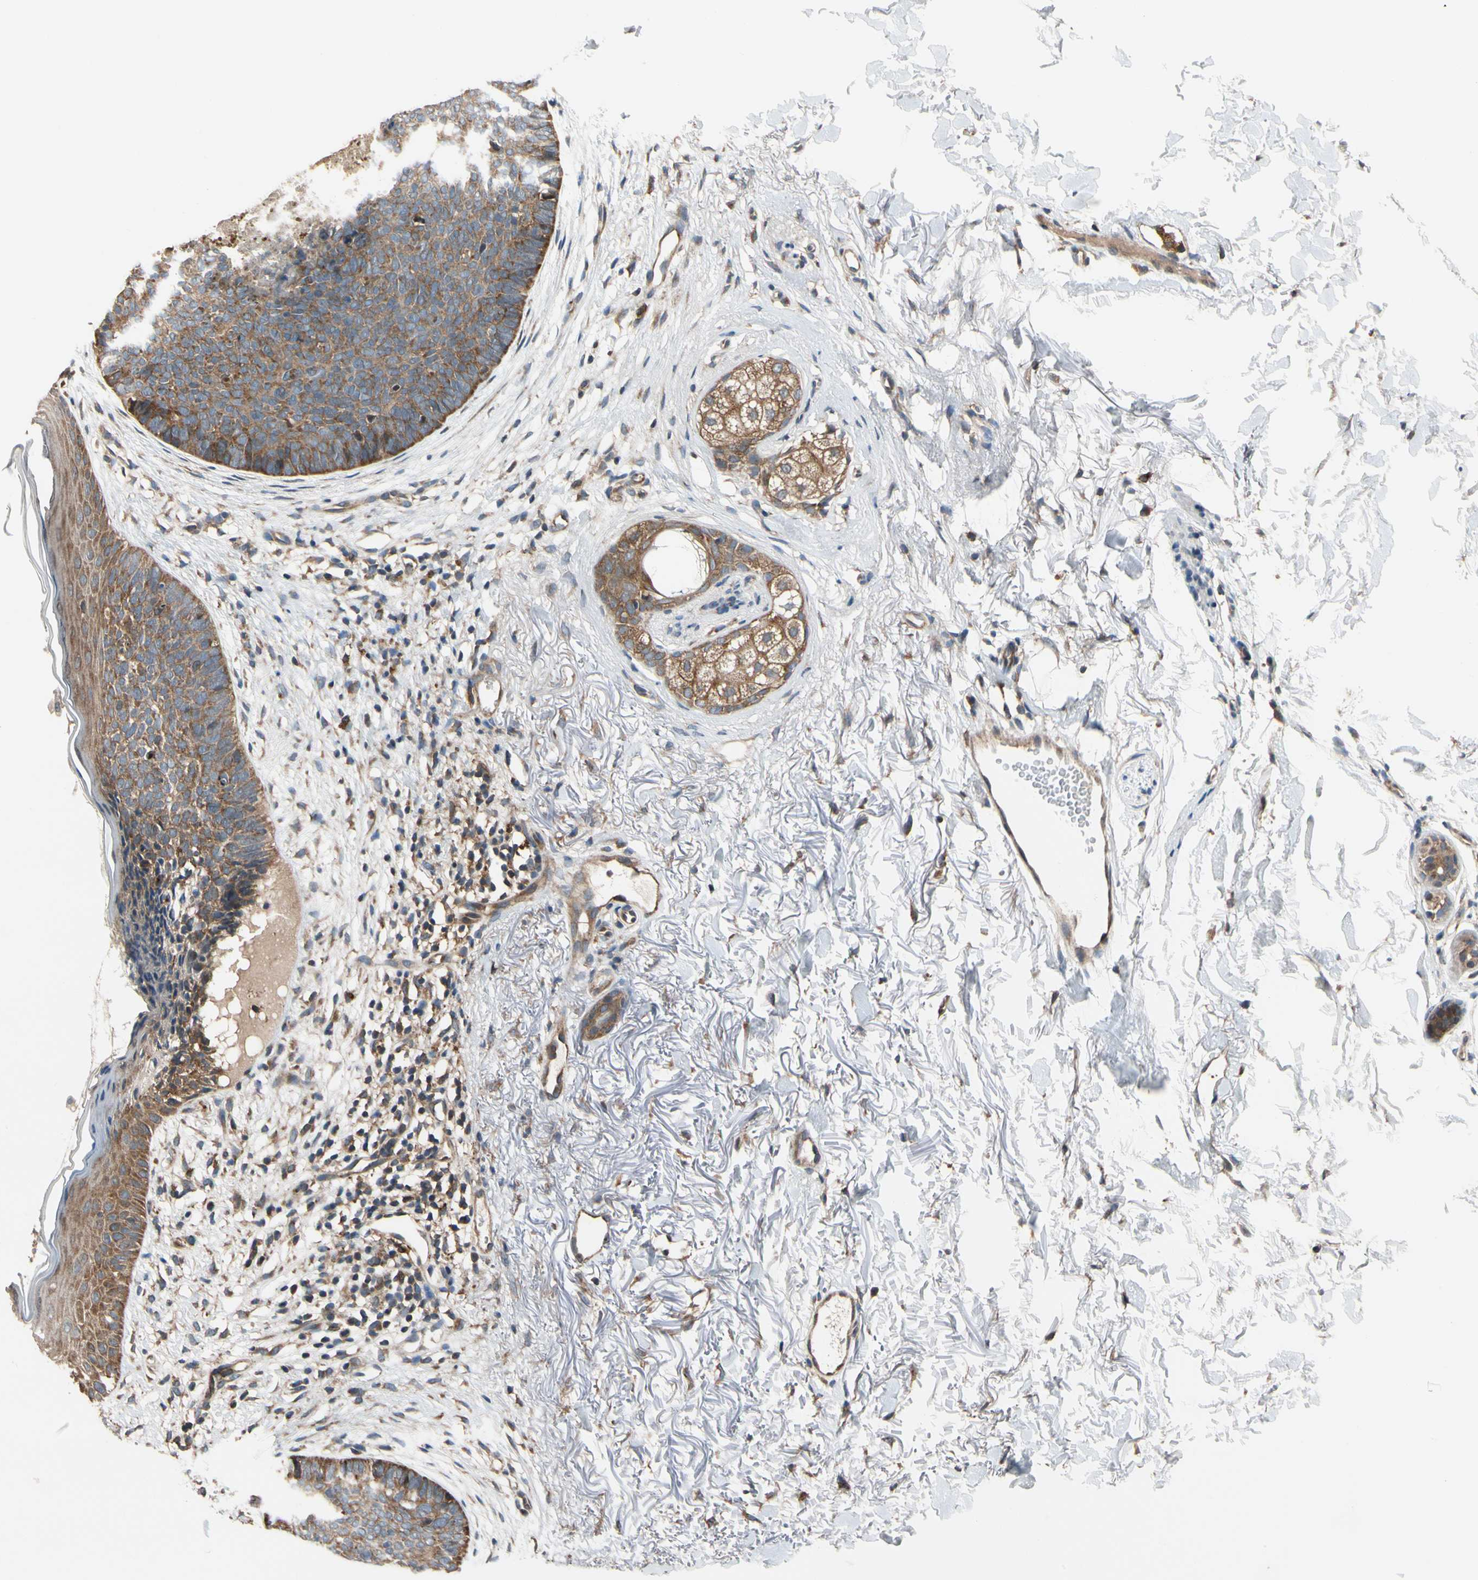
{"staining": {"intensity": "moderate", "quantity": ">75%", "location": "cytoplasmic/membranous"}, "tissue": "skin cancer", "cell_type": "Tumor cells", "image_type": "cancer", "snomed": [{"axis": "morphology", "description": "Basal cell carcinoma"}, {"axis": "topography", "description": "Skin"}], "caption": "The photomicrograph shows immunohistochemical staining of skin cancer. There is moderate cytoplasmic/membranous staining is appreciated in about >75% of tumor cells.", "gene": "ANKHD1", "patient": {"sex": "female", "age": 70}}